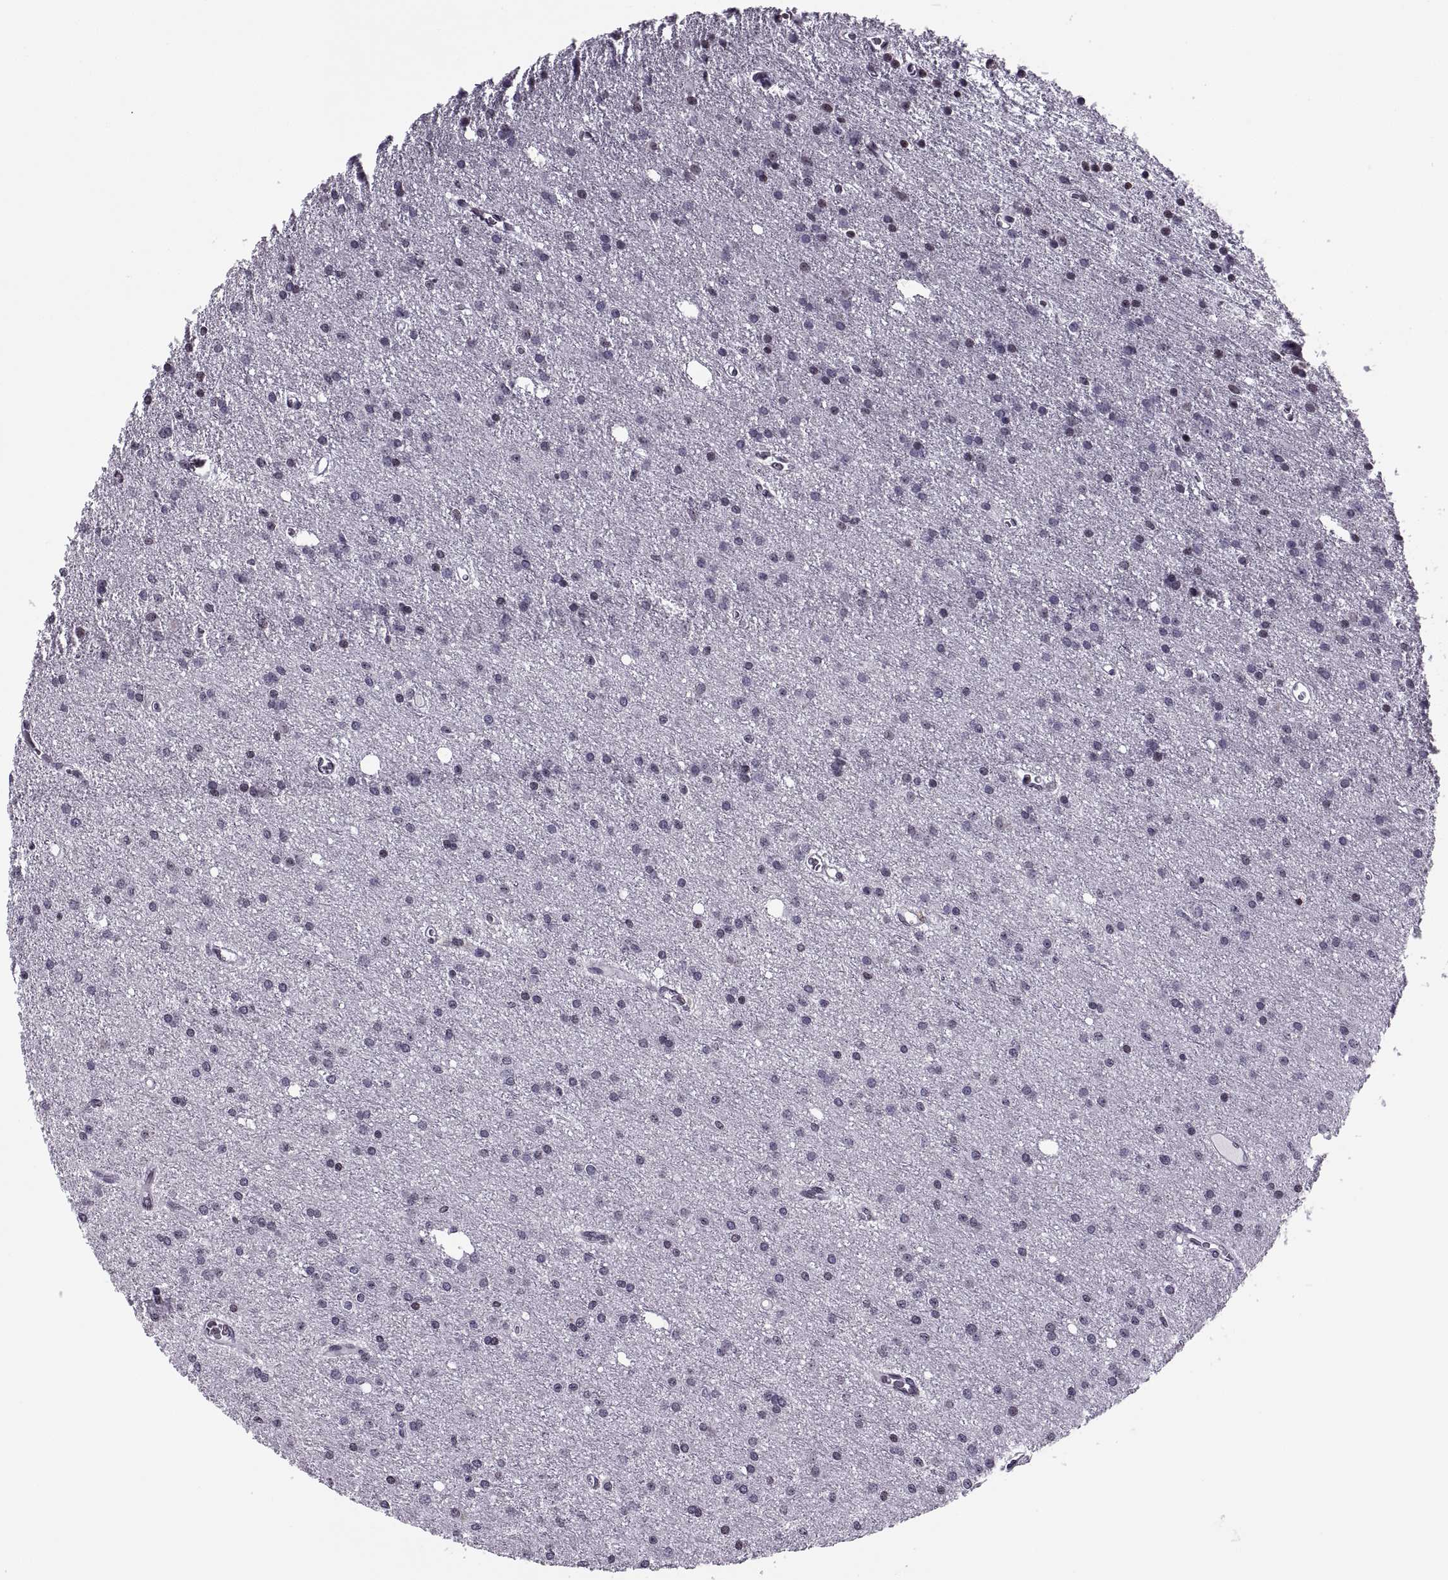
{"staining": {"intensity": "negative", "quantity": "none", "location": "none"}, "tissue": "glioma", "cell_type": "Tumor cells", "image_type": "cancer", "snomed": [{"axis": "morphology", "description": "Glioma, malignant, Low grade"}, {"axis": "topography", "description": "Brain"}], "caption": "Protein analysis of malignant low-grade glioma demonstrates no significant positivity in tumor cells.", "gene": "H1-8", "patient": {"sex": "male", "age": 27}}